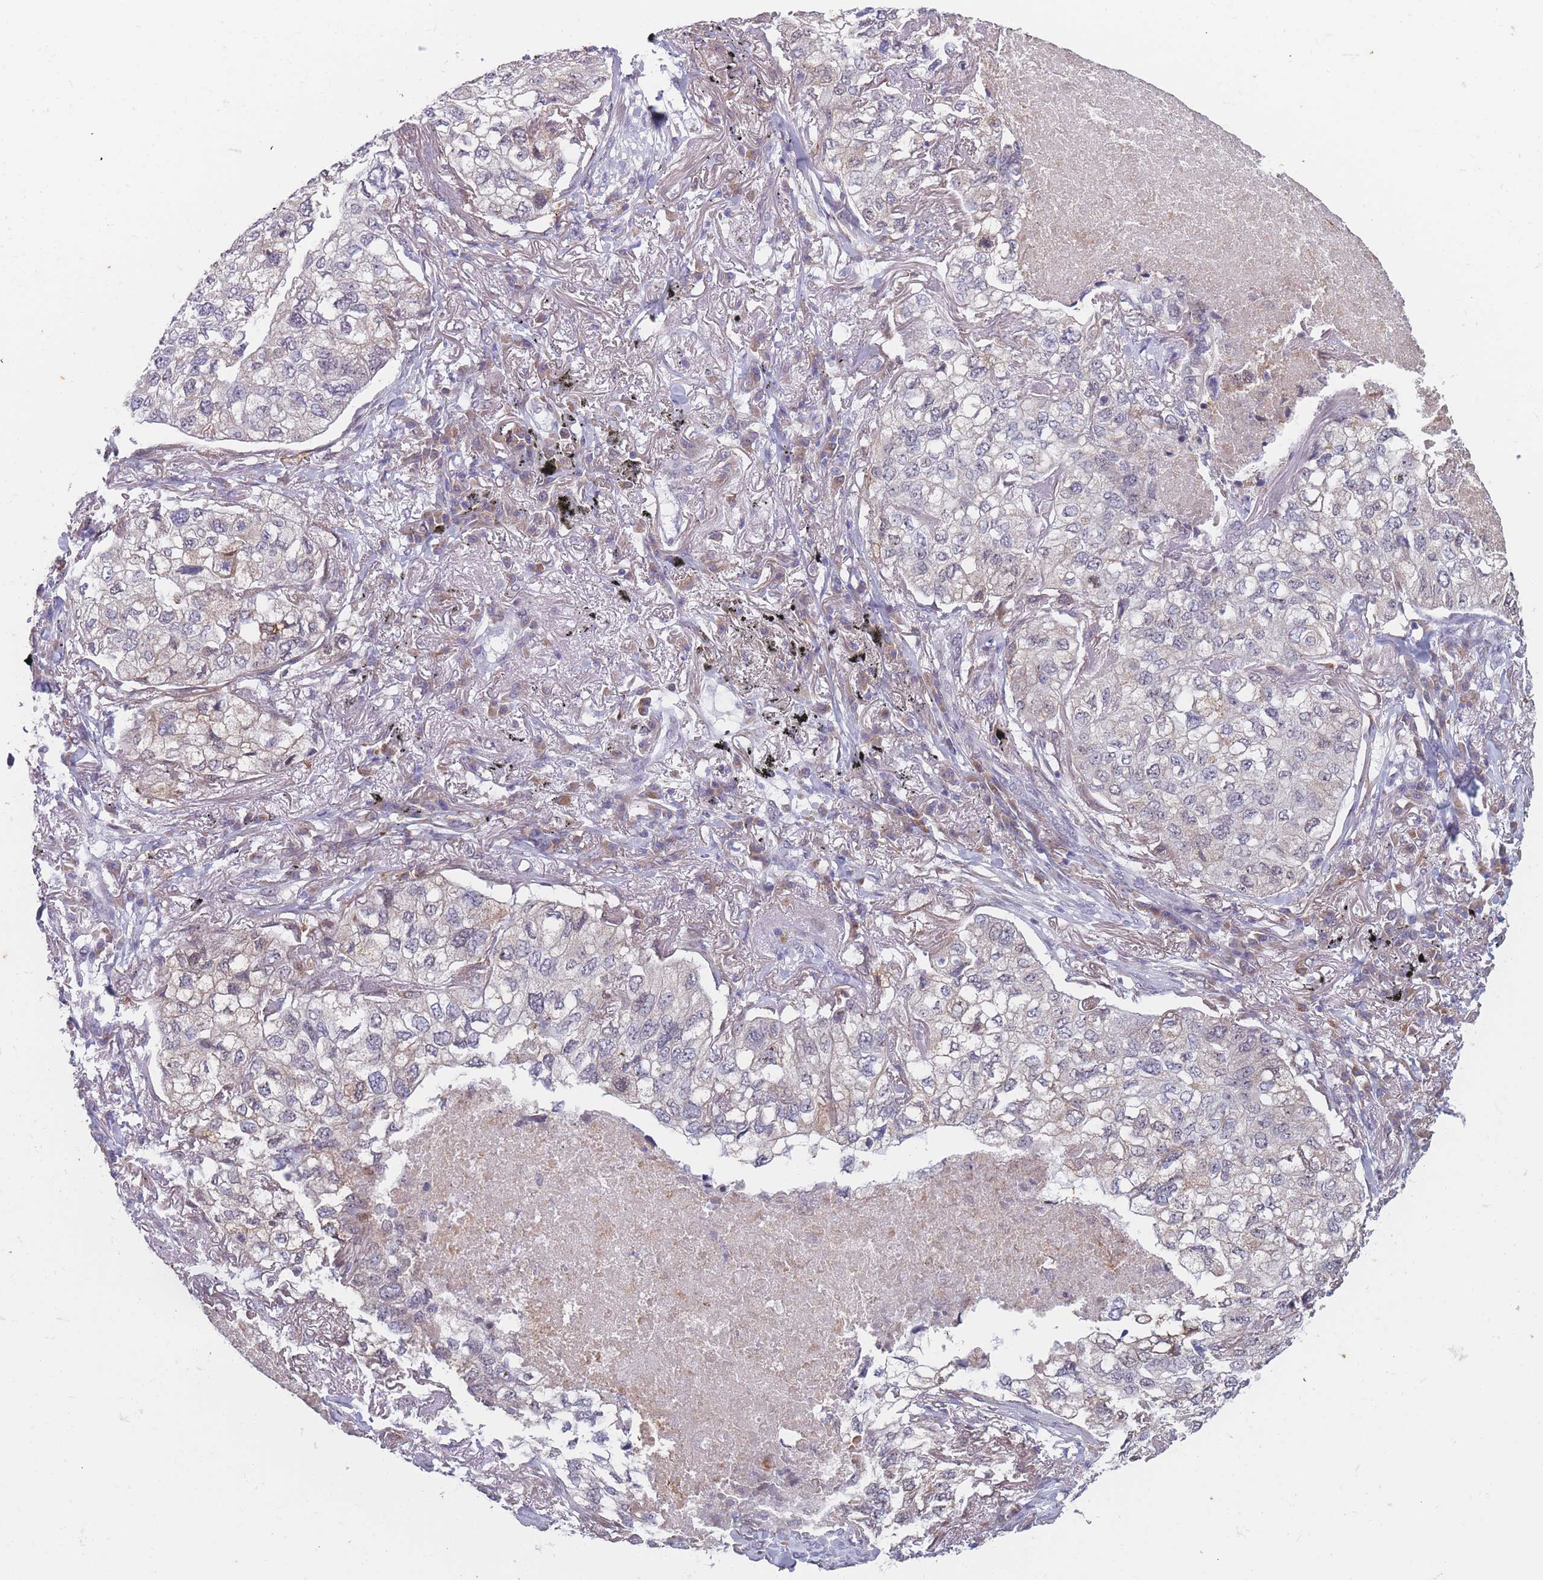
{"staining": {"intensity": "negative", "quantity": "none", "location": "none"}, "tissue": "lung cancer", "cell_type": "Tumor cells", "image_type": "cancer", "snomed": [{"axis": "morphology", "description": "Adenocarcinoma, NOS"}, {"axis": "topography", "description": "Lung"}], "caption": "Human lung cancer (adenocarcinoma) stained for a protein using immunohistochemistry reveals no expression in tumor cells.", "gene": "TMED10", "patient": {"sex": "male", "age": 65}}